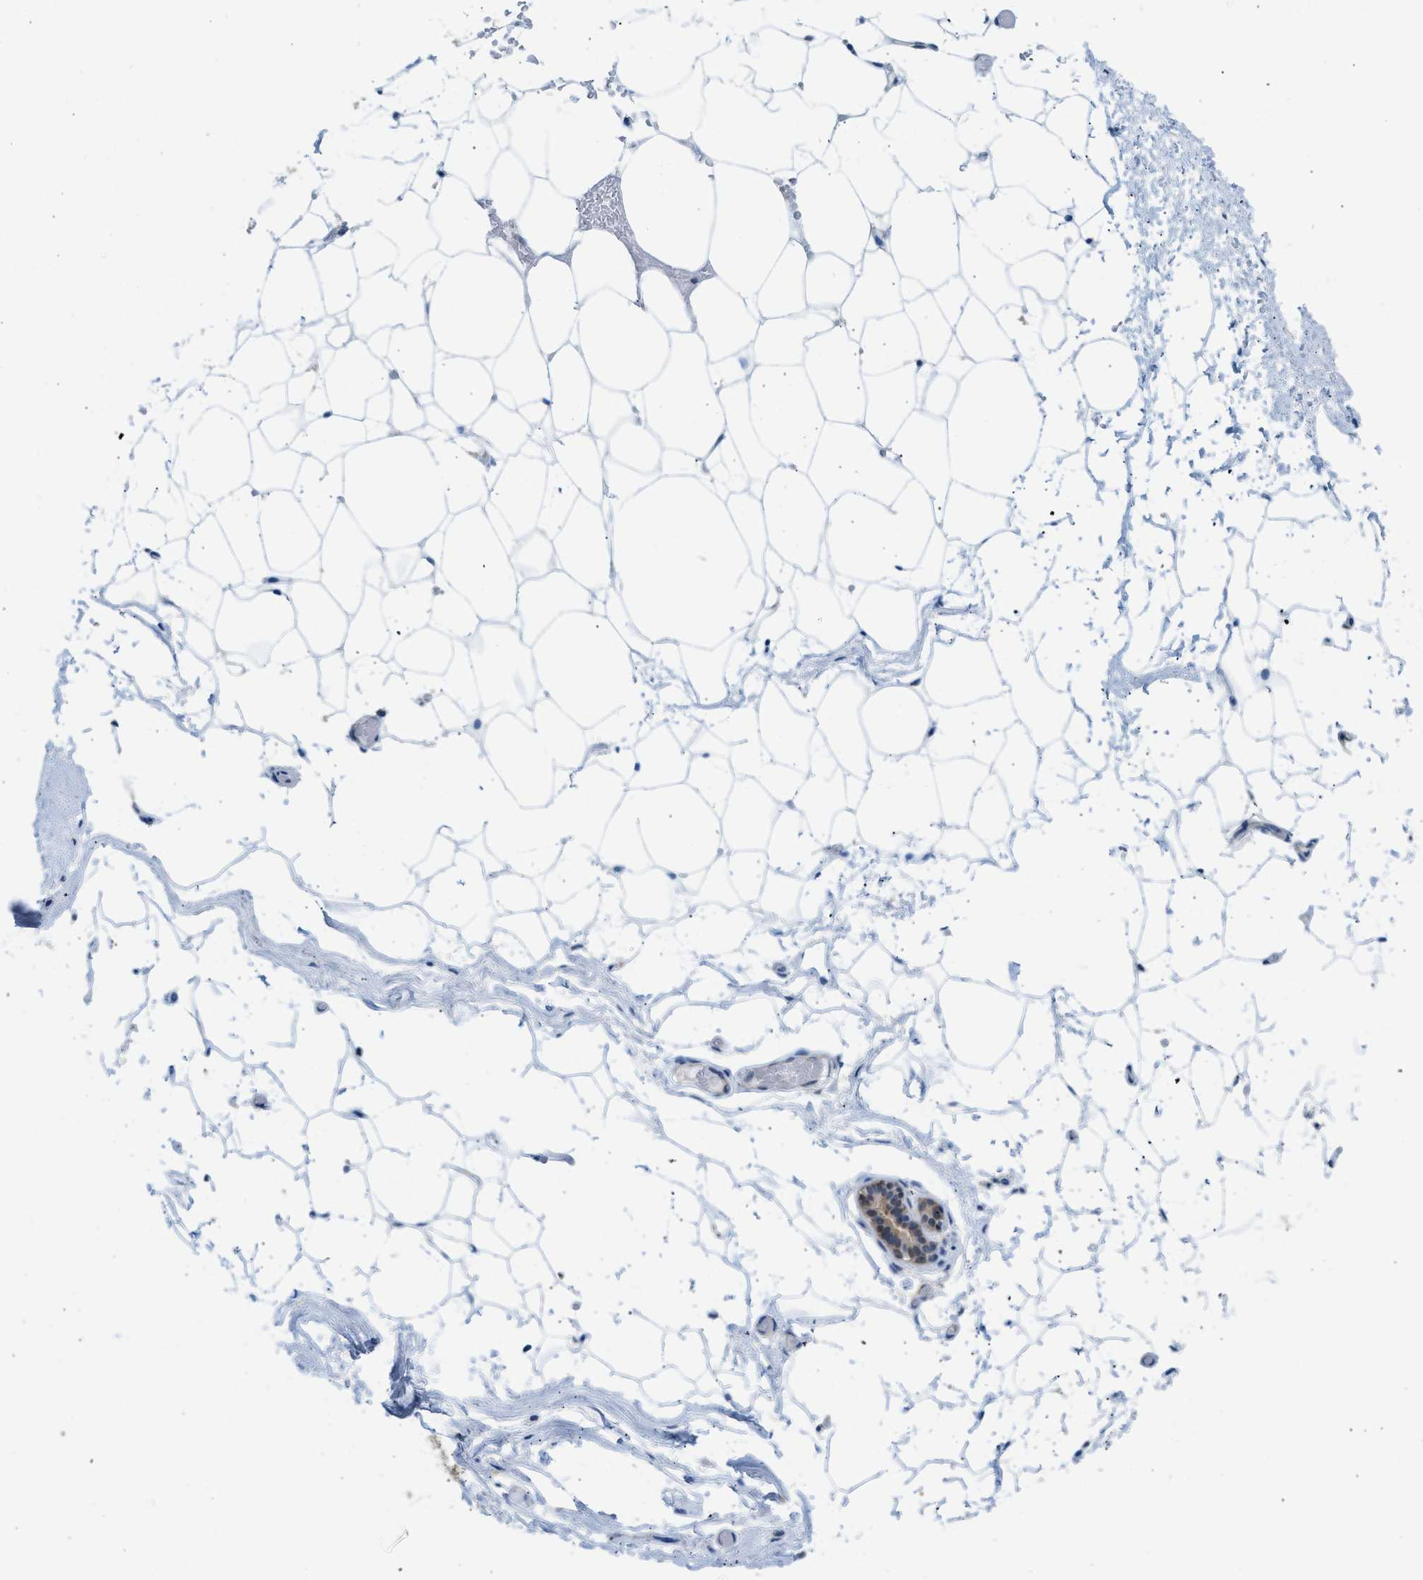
{"staining": {"intensity": "negative", "quantity": "none", "location": "none"}, "tissue": "adipose tissue", "cell_type": "Adipocytes", "image_type": "normal", "snomed": [{"axis": "morphology", "description": "Normal tissue, NOS"}, {"axis": "topography", "description": "Breast"}, {"axis": "topography", "description": "Soft tissue"}], "caption": "Micrograph shows no significant protein staining in adipocytes of normal adipose tissue.", "gene": "SPAM1", "patient": {"sex": "female", "age": 75}}